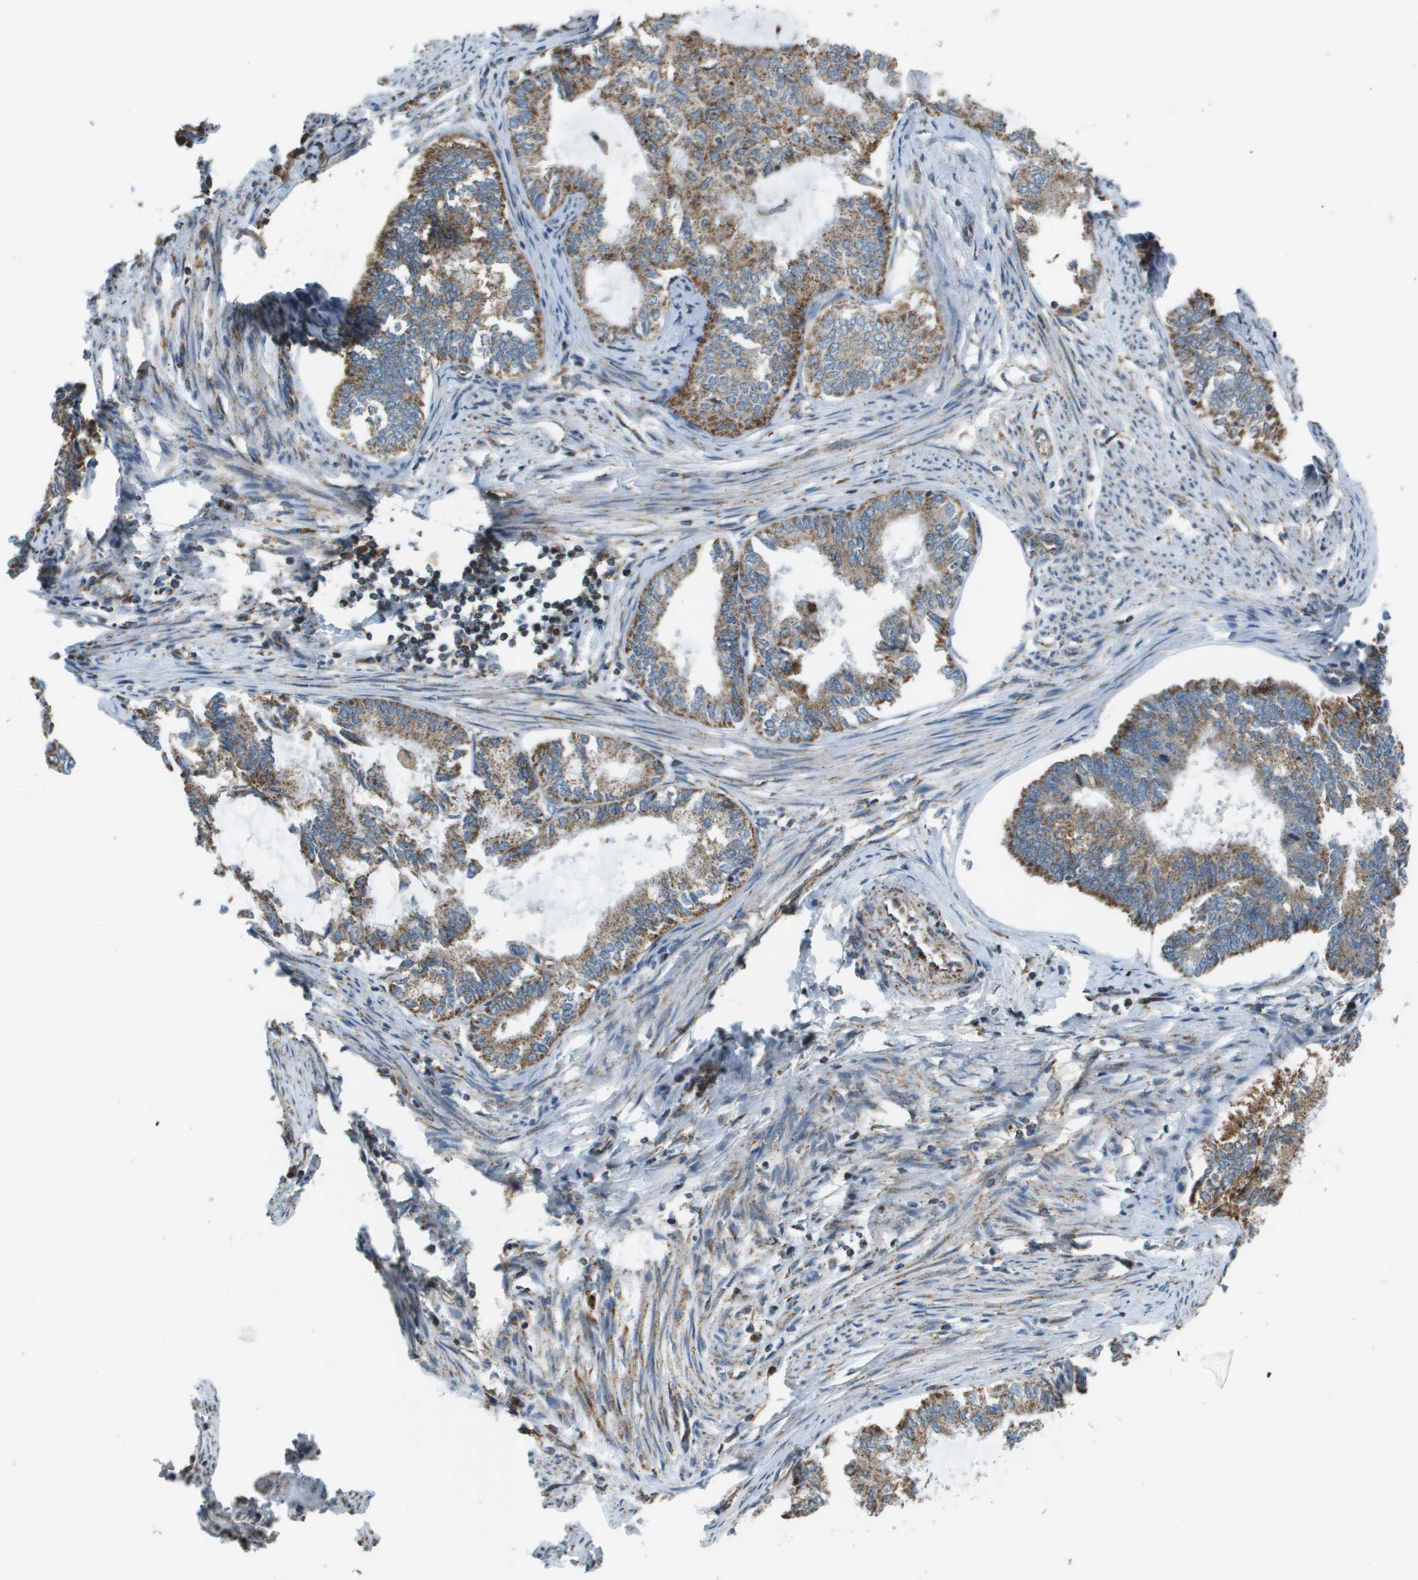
{"staining": {"intensity": "moderate", "quantity": ">75%", "location": "cytoplasmic/membranous"}, "tissue": "endometrial cancer", "cell_type": "Tumor cells", "image_type": "cancer", "snomed": [{"axis": "morphology", "description": "Adenocarcinoma, NOS"}, {"axis": "topography", "description": "Endometrium"}], "caption": "Immunohistochemistry (IHC) of human endometrial cancer (adenocarcinoma) reveals medium levels of moderate cytoplasmic/membranous staining in about >75% of tumor cells.", "gene": "NRK", "patient": {"sex": "female", "age": 86}}